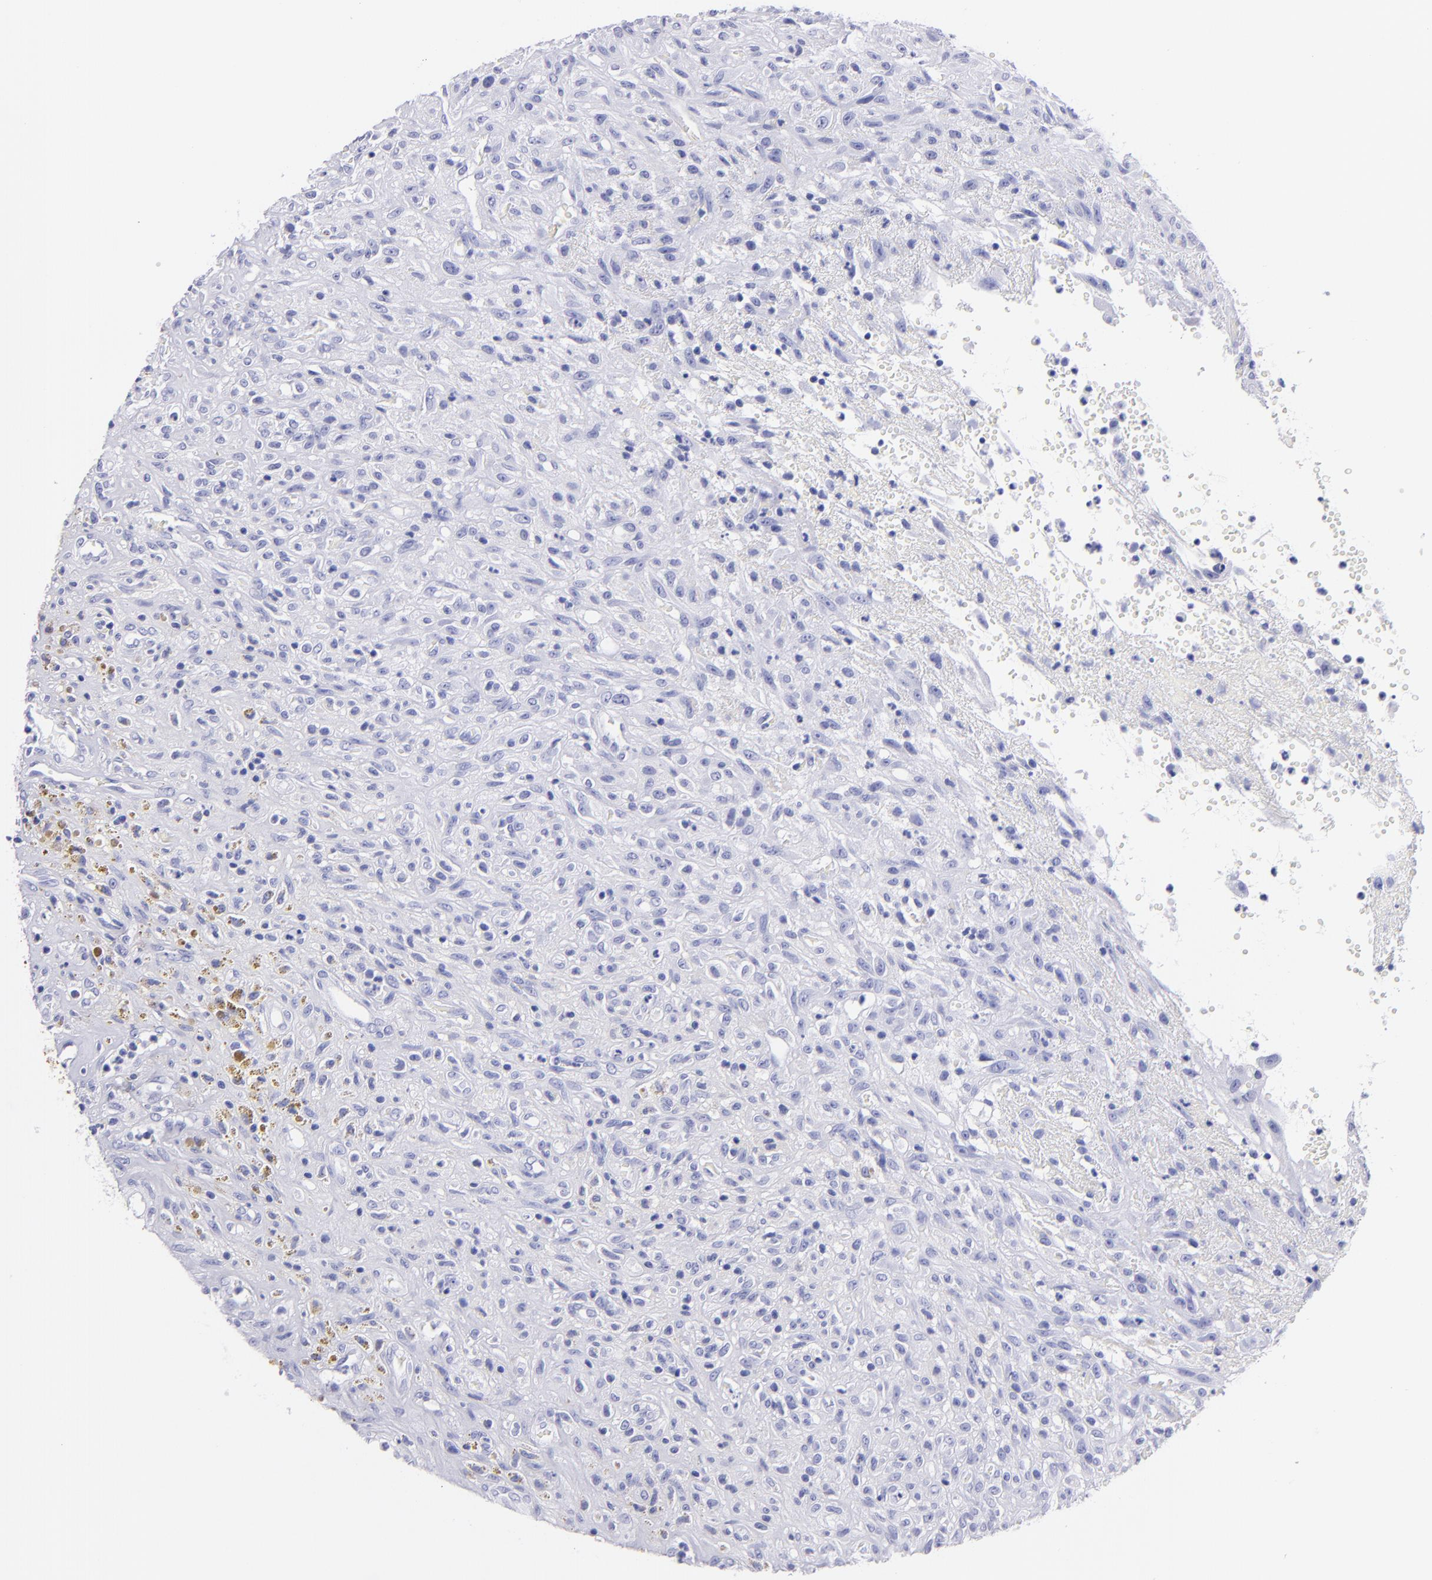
{"staining": {"intensity": "negative", "quantity": "none", "location": "none"}, "tissue": "glioma", "cell_type": "Tumor cells", "image_type": "cancer", "snomed": [{"axis": "morphology", "description": "Glioma, malignant, High grade"}, {"axis": "topography", "description": "Brain"}], "caption": "Immunohistochemistry image of neoplastic tissue: malignant glioma (high-grade) stained with DAB (3,3'-diaminobenzidine) reveals no significant protein positivity in tumor cells.", "gene": "CNP", "patient": {"sex": "male", "age": 66}}